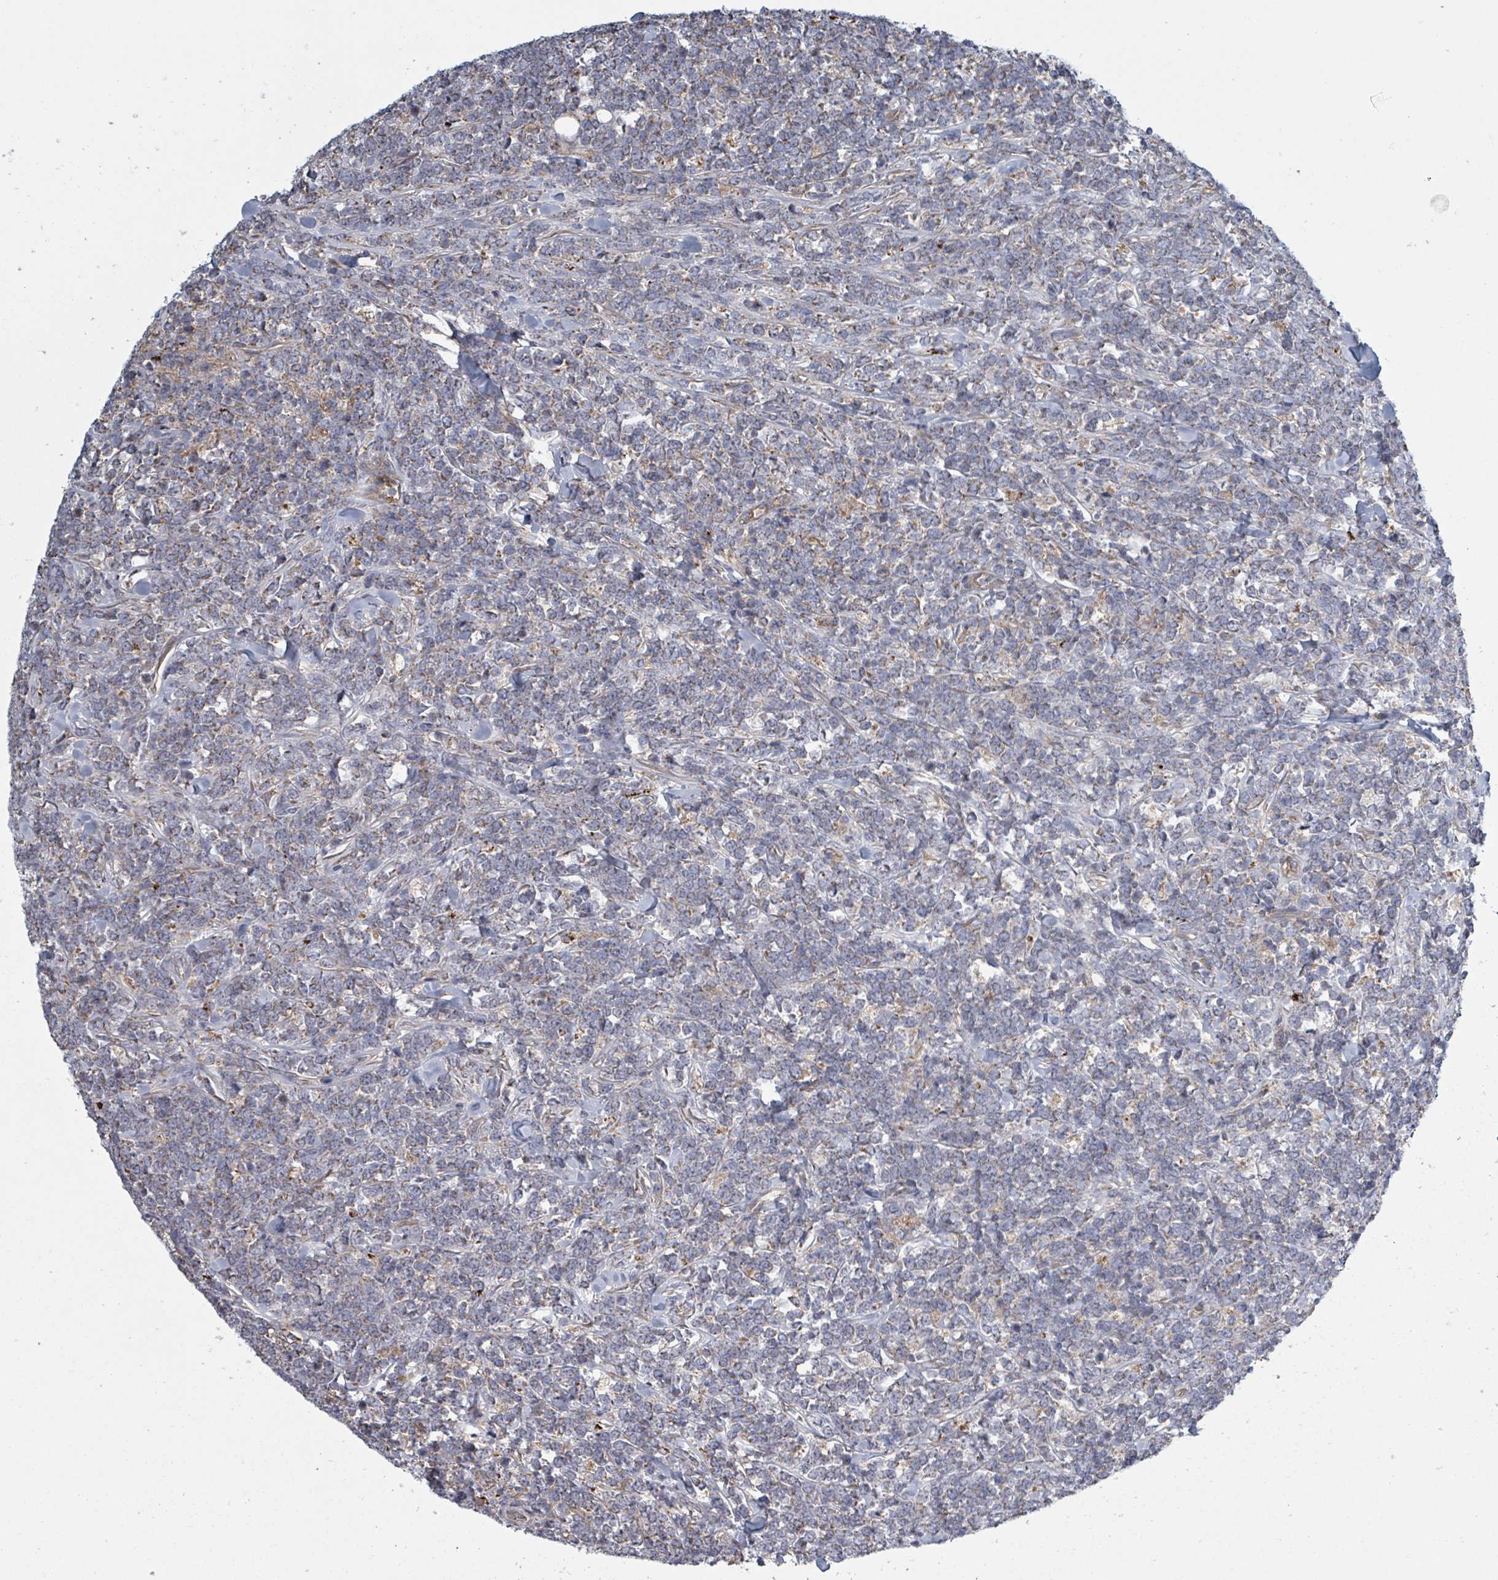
{"staining": {"intensity": "weak", "quantity": "25%-75%", "location": "cytoplasmic/membranous"}, "tissue": "lymphoma", "cell_type": "Tumor cells", "image_type": "cancer", "snomed": [{"axis": "morphology", "description": "Malignant lymphoma, non-Hodgkin's type, High grade"}, {"axis": "topography", "description": "Small intestine"}, {"axis": "topography", "description": "Colon"}], "caption": "An image of human lymphoma stained for a protein displays weak cytoplasmic/membranous brown staining in tumor cells.", "gene": "ADCK1", "patient": {"sex": "male", "age": 8}}